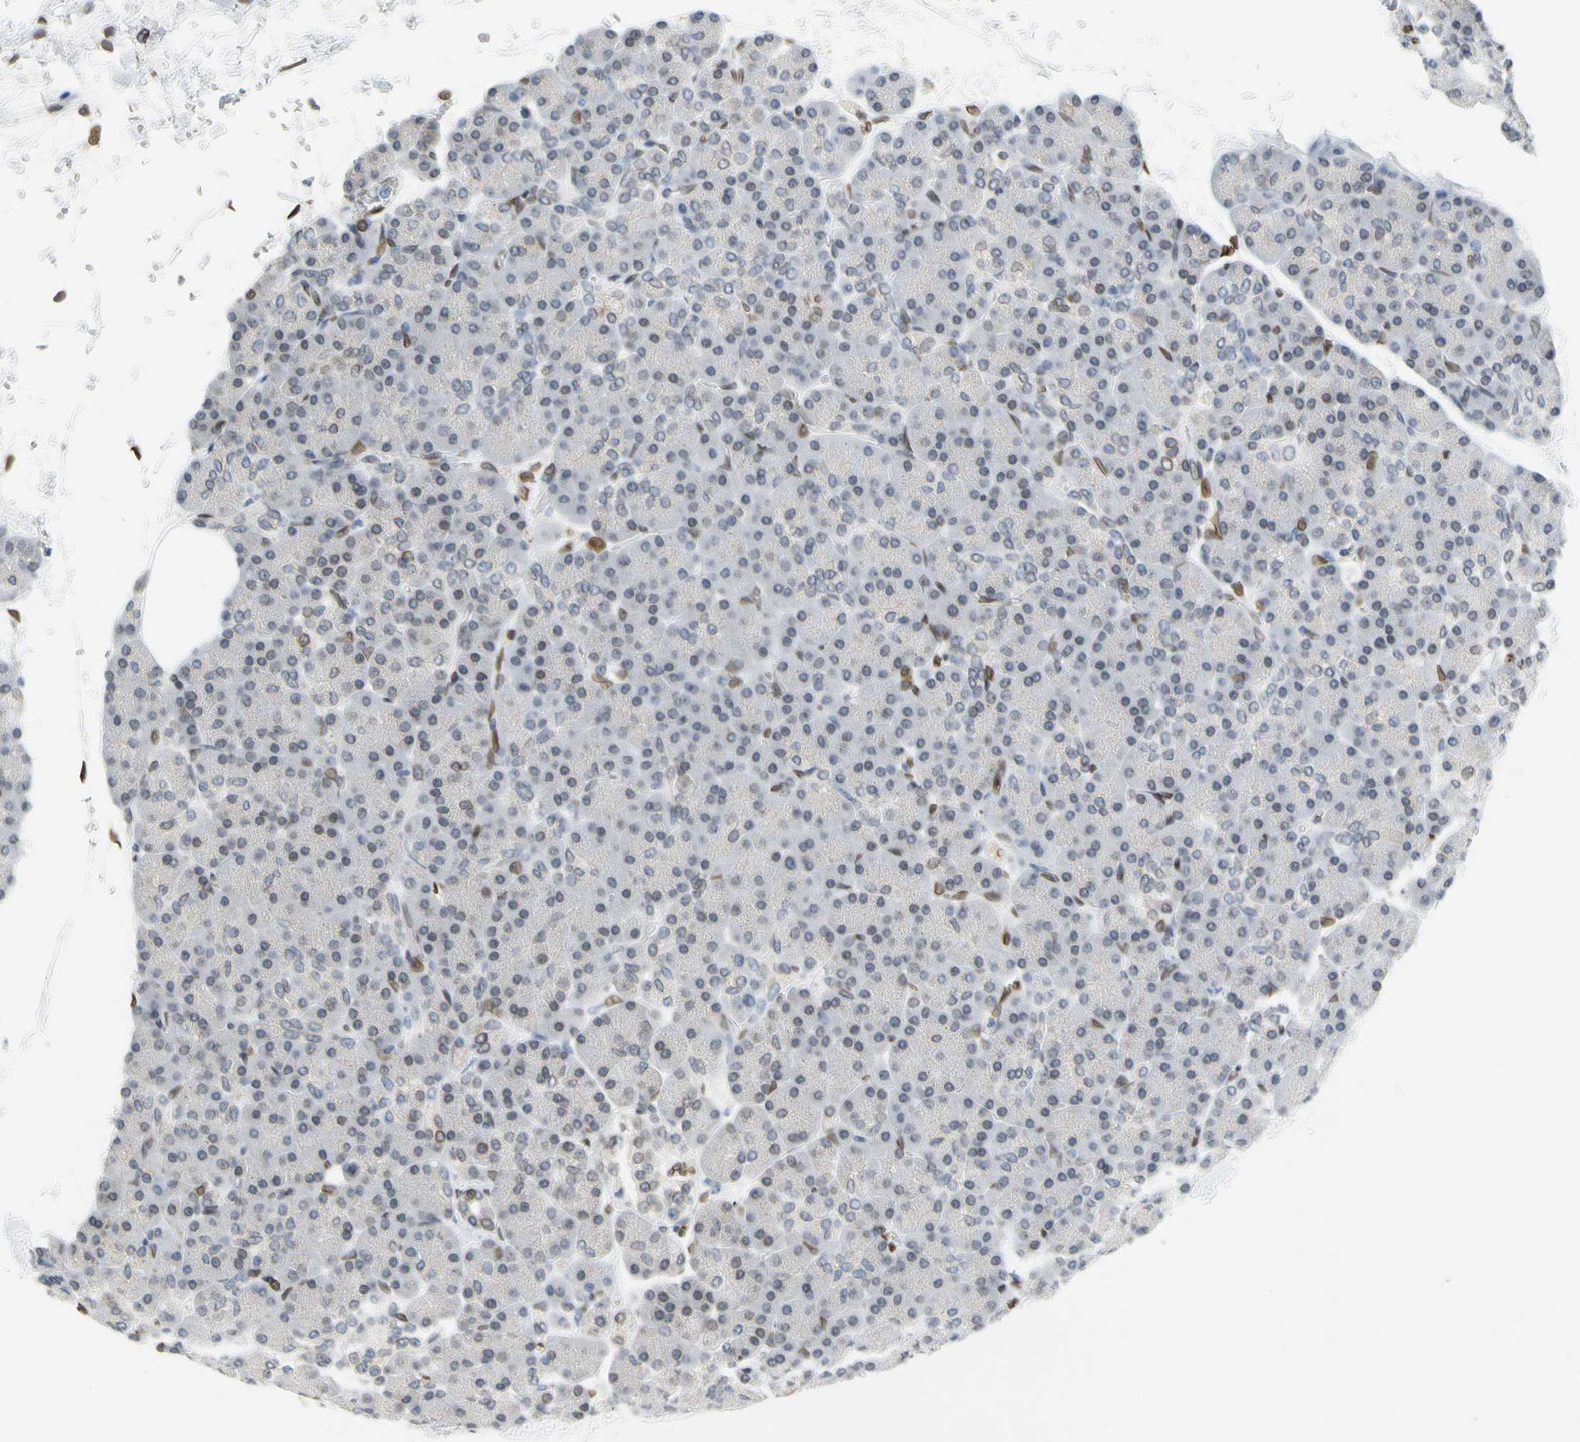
{"staining": {"intensity": "moderate", "quantity": "<25%", "location": "cytoplasmic/membranous,nuclear"}, "tissue": "pancreas", "cell_type": "Exocrine glandular cells", "image_type": "normal", "snomed": [{"axis": "morphology", "description": "Normal tissue, NOS"}, {"axis": "topography", "description": "Pancreas"}], "caption": "Immunohistochemical staining of unremarkable human pancreas reveals <25% levels of moderate cytoplasmic/membranous,nuclear protein staining in approximately <25% of exocrine glandular cells.", "gene": "SUN1", "patient": {"sex": "female", "age": 43}}